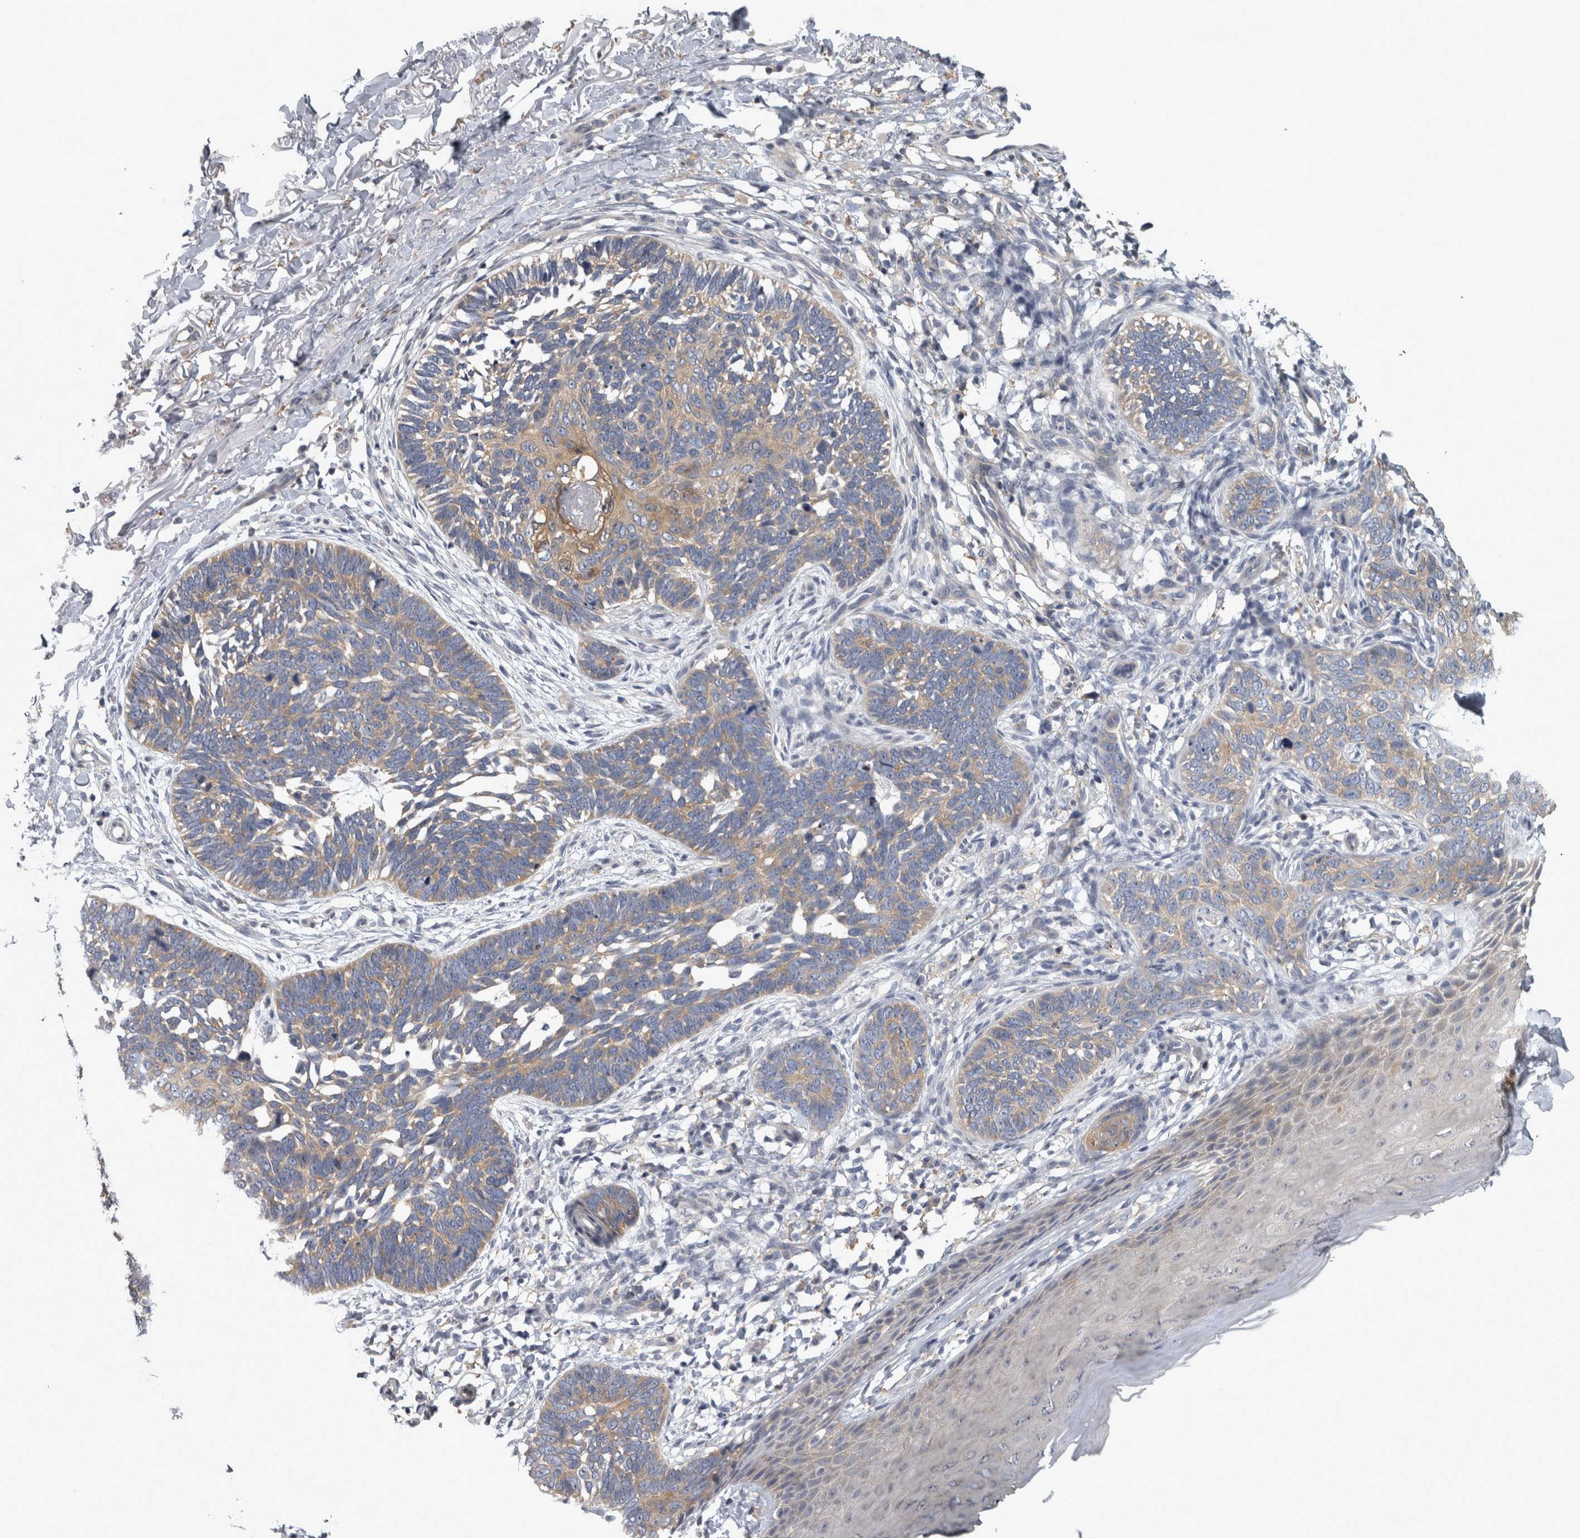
{"staining": {"intensity": "weak", "quantity": ">75%", "location": "cytoplasmic/membranous"}, "tissue": "skin cancer", "cell_type": "Tumor cells", "image_type": "cancer", "snomed": [{"axis": "morphology", "description": "Normal tissue, NOS"}, {"axis": "morphology", "description": "Basal cell carcinoma"}, {"axis": "topography", "description": "Skin"}], "caption": "Immunohistochemistry (IHC) of basal cell carcinoma (skin) reveals low levels of weak cytoplasmic/membranous staining in approximately >75% of tumor cells.", "gene": "PRKCI", "patient": {"sex": "male", "age": 77}}